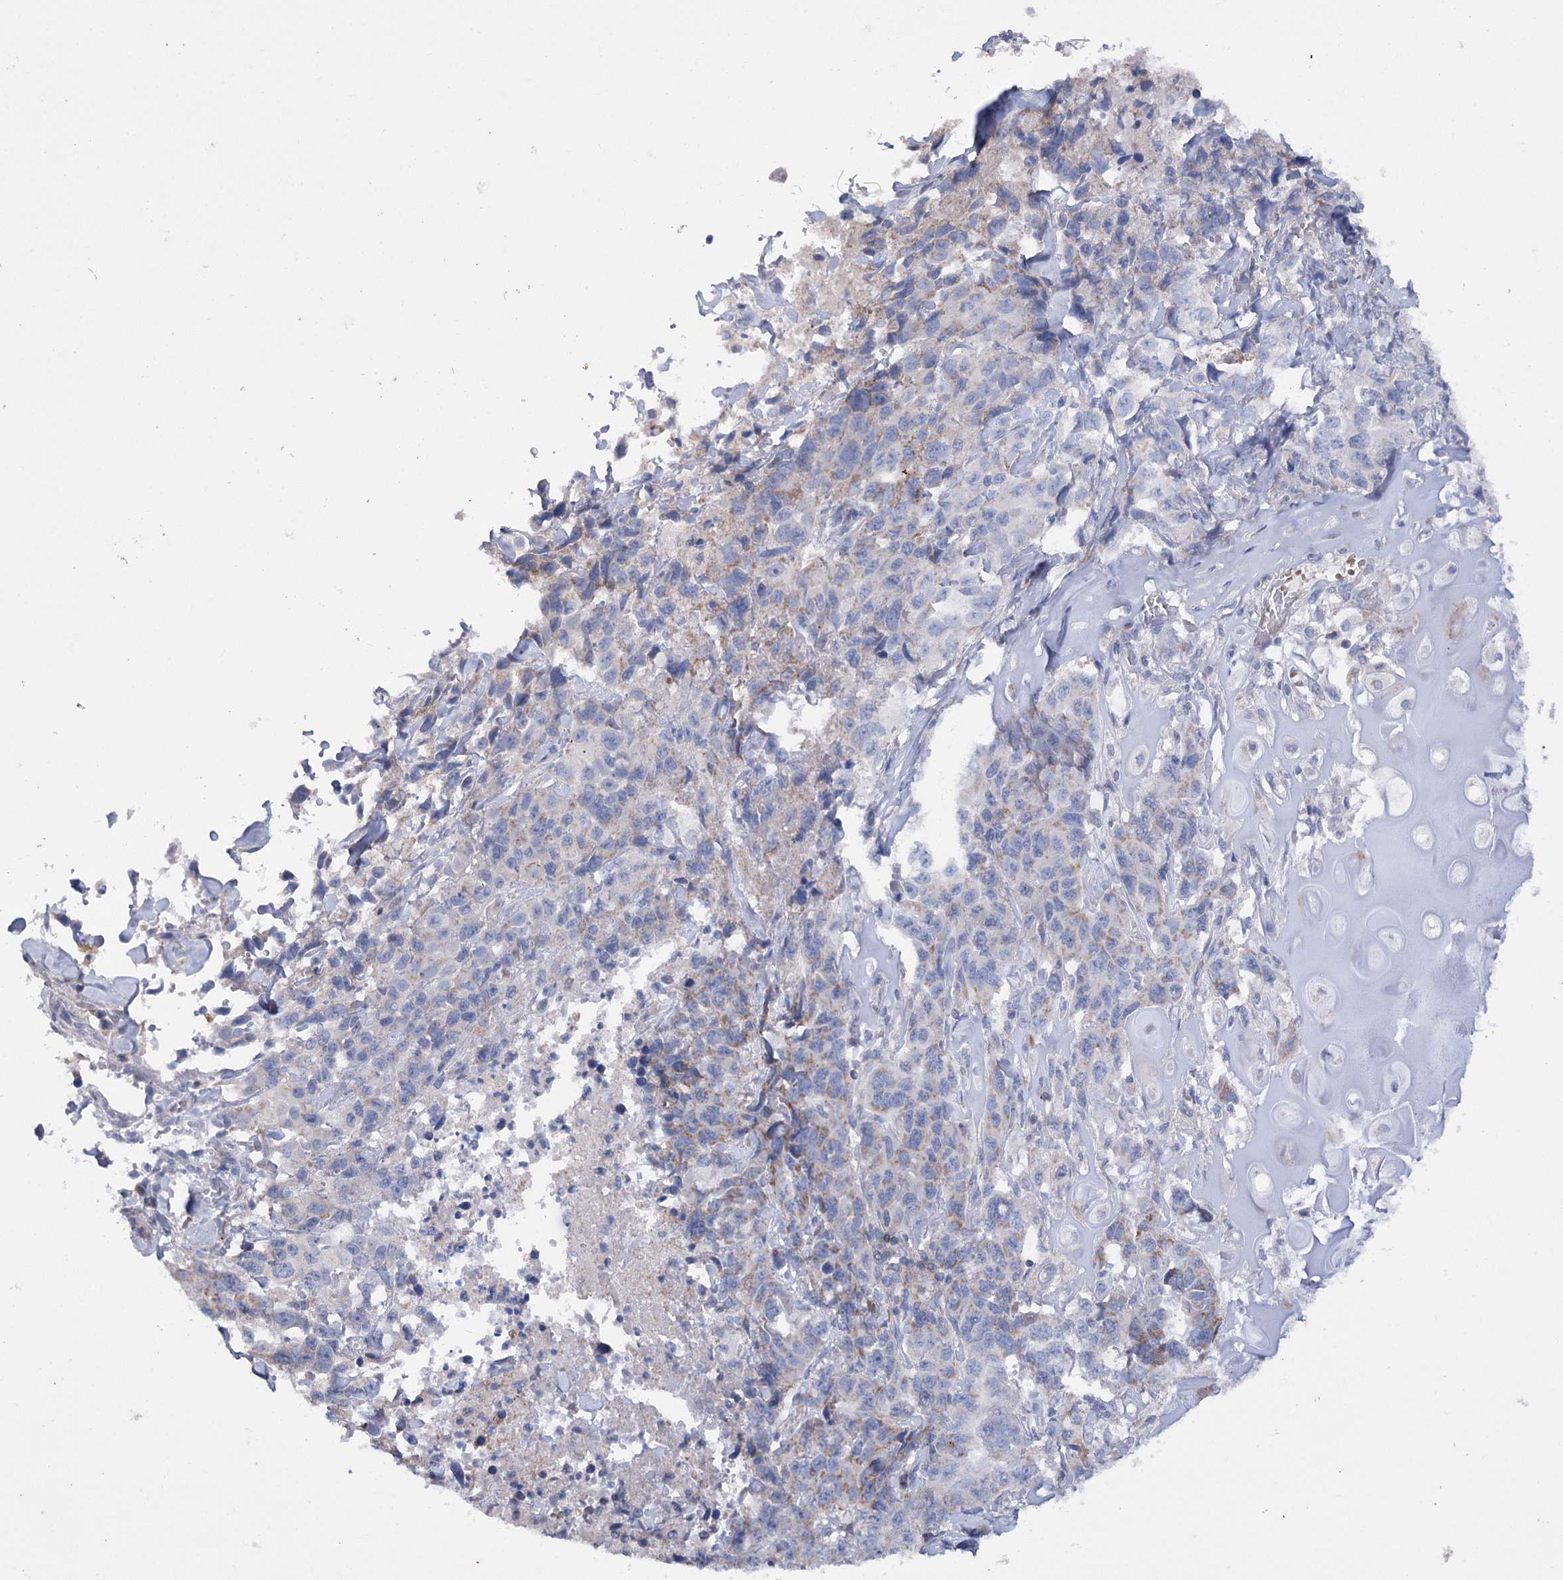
{"staining": {"intensity": "weak", "quantity": "<25%", "location": "cytoplasmic/membranous"}, "tissue": "lung cancer", "cell_type": "Tumor cells", "image_type": "cancer", "snomed": [{"axis": "morphology", "description": "Adenocarcinoma, NOS"}, {"axis": "topography", "description": "Lung"}], "caption": "This micrograph is of lung cancer (adenocarcinoma) stained with immunohistochemistry (IHC) to label a protein in brown with the nuclei are counter-stained blue. There is no staining in tumor cells.", "gene": "COX15", "patient": {"sex": "female", "age": 51}}